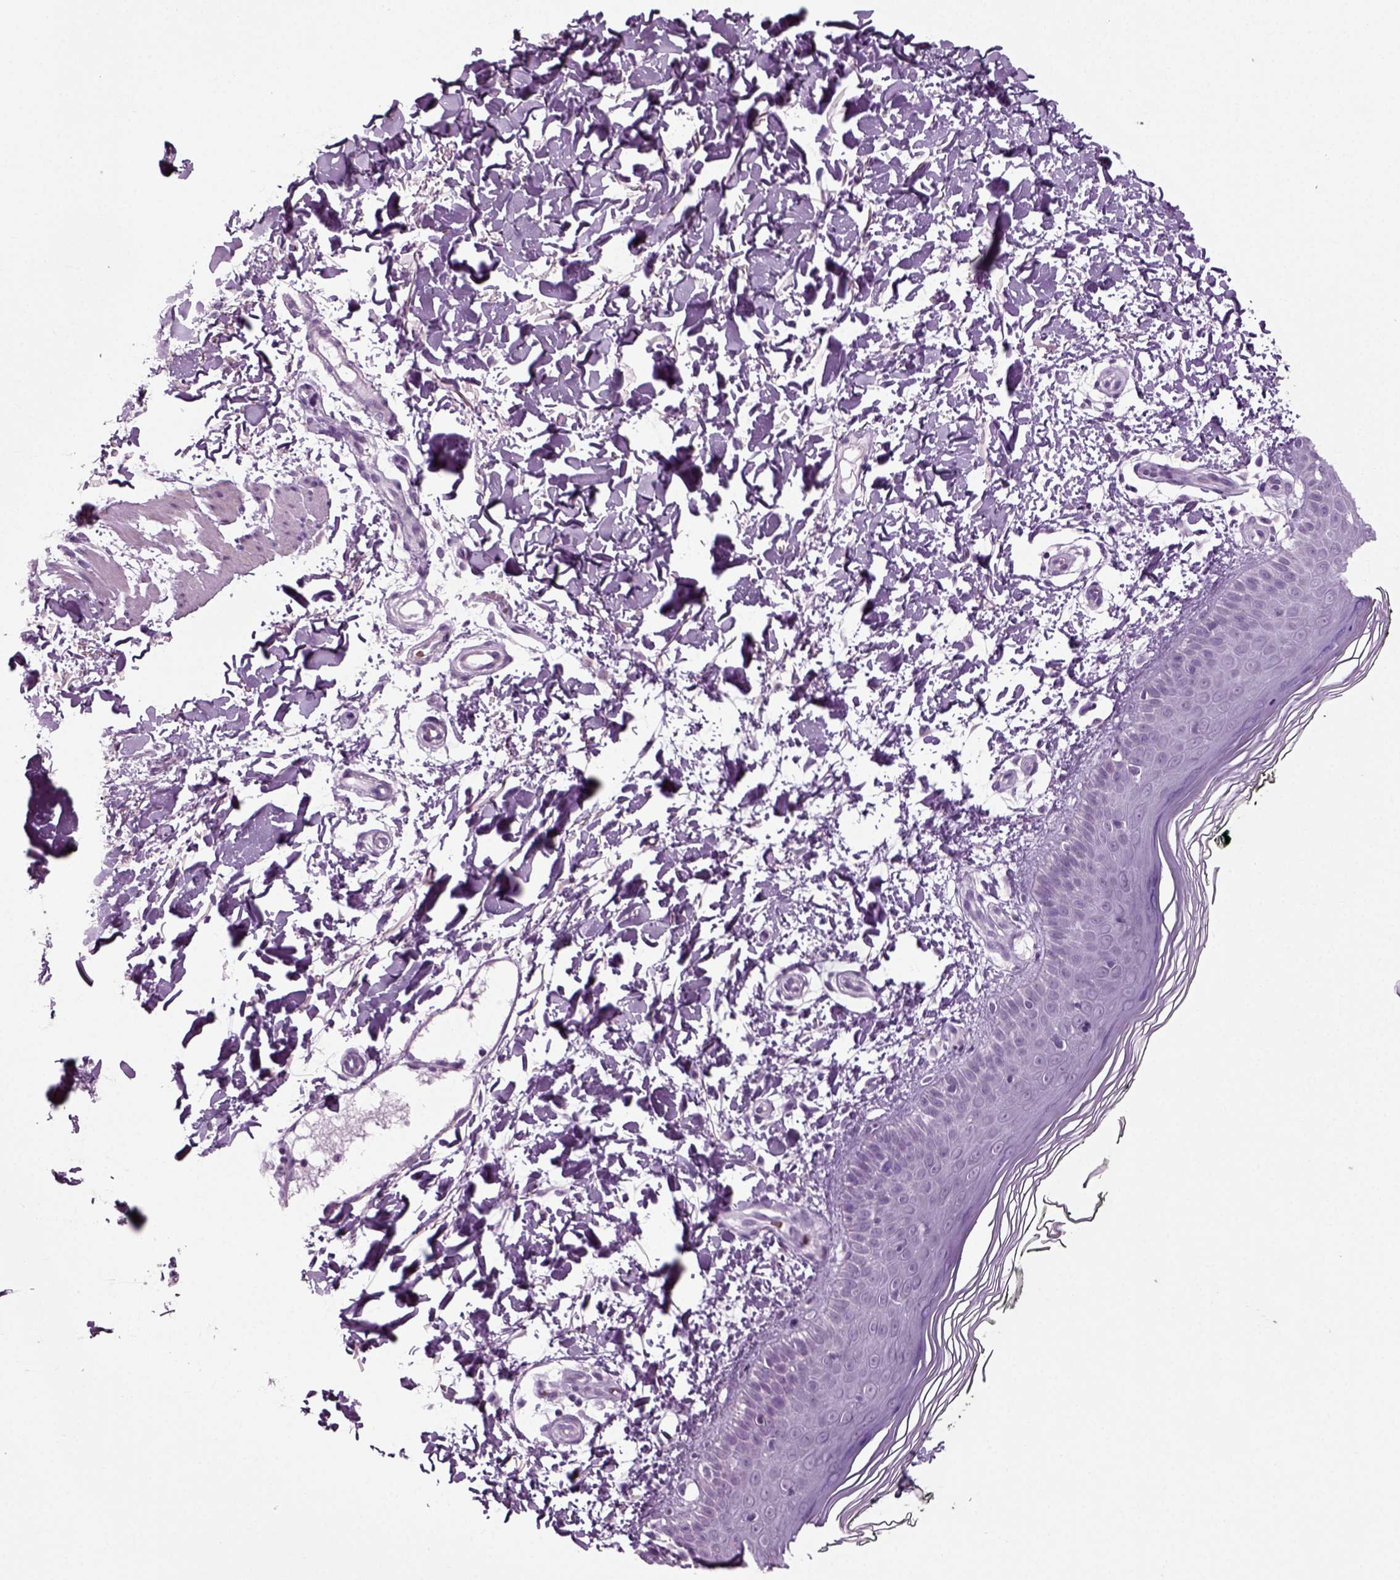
{"staining": {"intensity": "negative", "quantity": "none", "location": "none"}, "tissue": "skin", "cell_type": "Fibroblasts", "image_type": "normal", "snomed": [{"axis": "morphology", "description": "Normal tissue, NOS"}, {"axis": "topography", "description": "Skin"}], "caption": "Immunohistochemistry of benign skin reveals no staining in fibroblasts. (Stains: DAB (3,3'-diaminobenzidine) immunohistochemistry with hematoxylin counter stain, Microscopy: brightfield microscopy at high magnification).", "gene": "ZC2HC1C", "patient": {"sex": "female", "age": 62}}